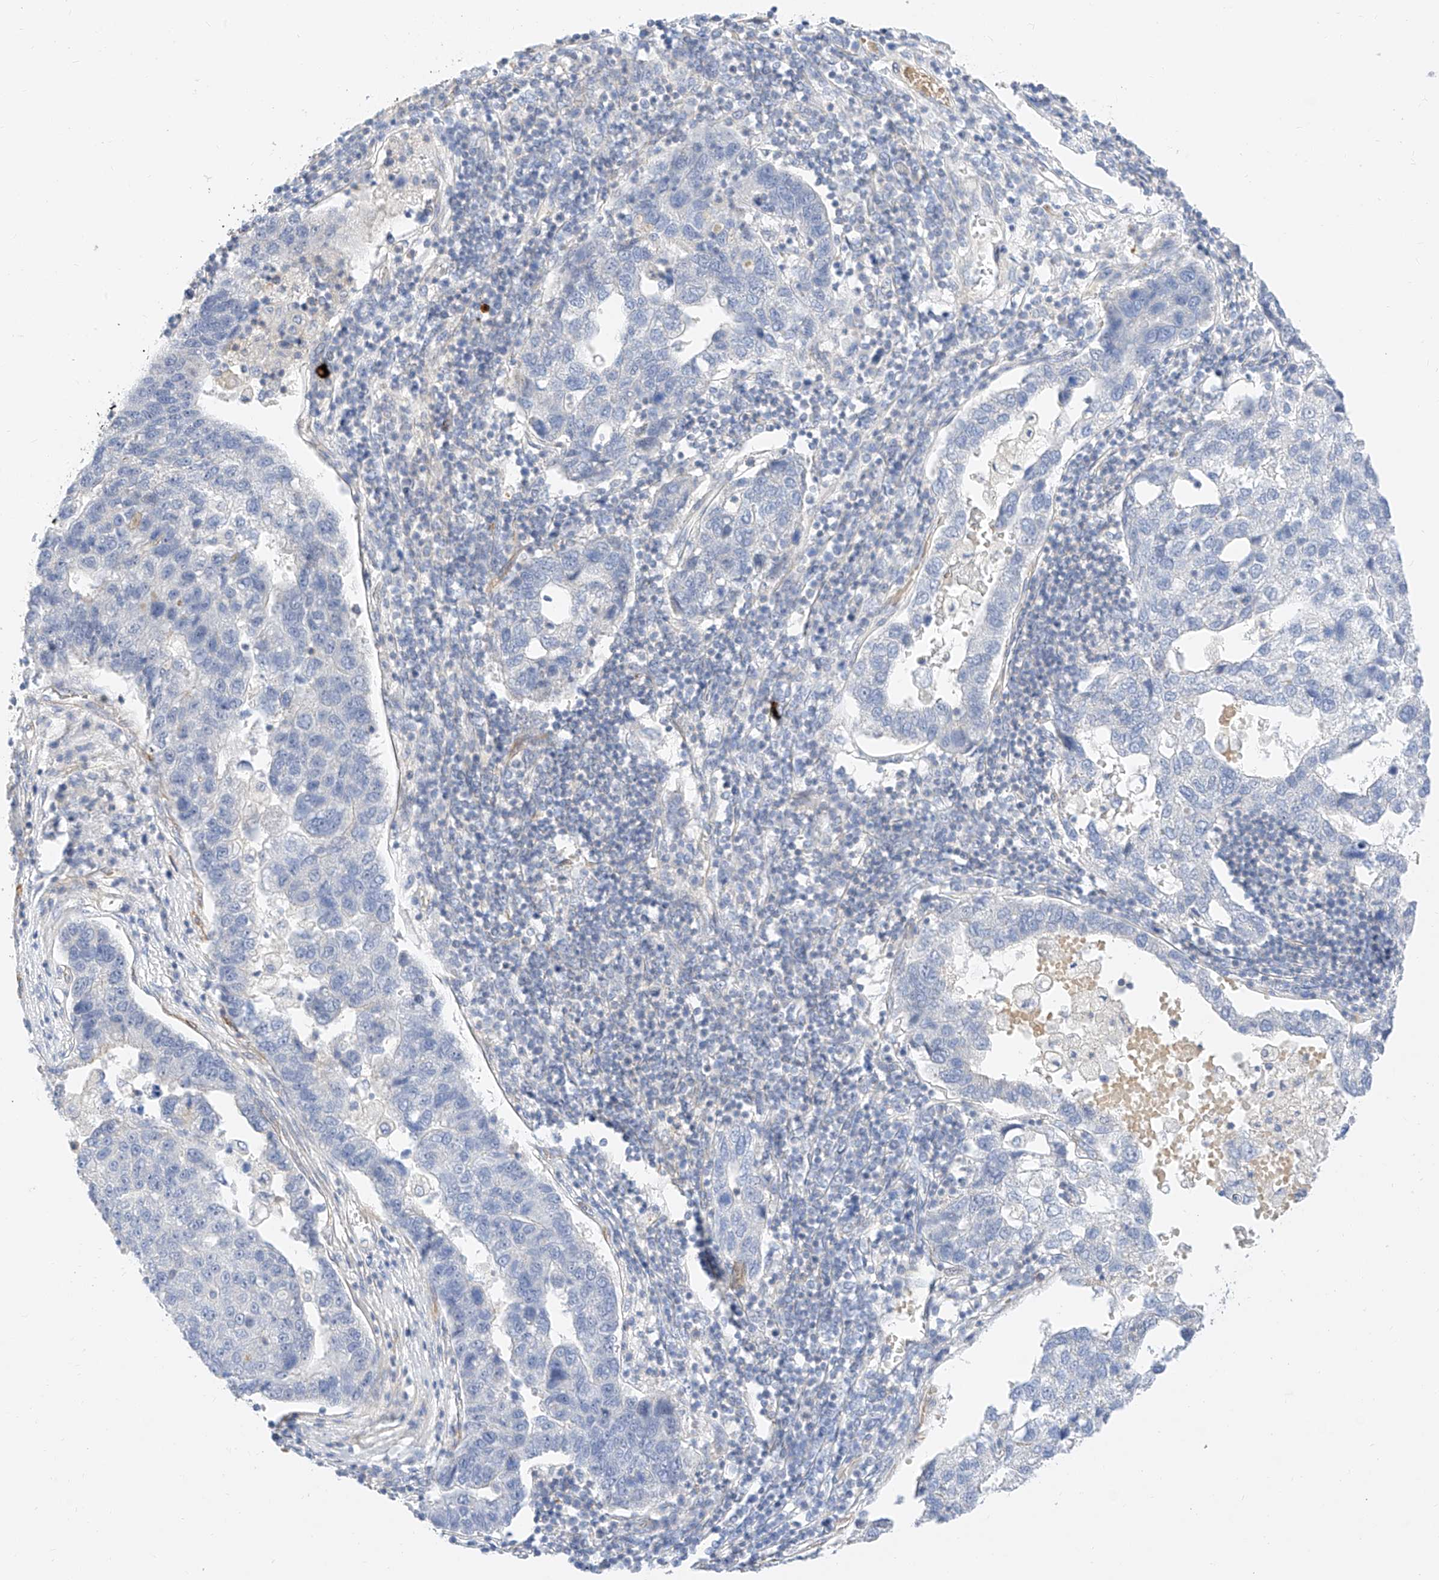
{"staining": {"intensity": "negative", "quantity": "none", "location": "none"}, "tissue": "pancreatic cancer", "cell_type": "Tumor cells", "image_type": "cancer", "snomed": [{"axis": "morphology", "description": "Adenocarcinoma, NOS"}, {"axis": "topography", "description": "Pancreas"}], "caption": "This photomicrograph is of pancreatic cancer (adenocarcinoma) stained with immunohistochemistry (IHC) to label a protein in brown with the nuclei are counter-stained blue. There is no positivity in tumor cells. The staining is performed using DAB brown chromogen with nuclei counter-stained in using hematoxylin.", "gene": "CDCP2", "patient": {"sex": "female", "age": 61}}